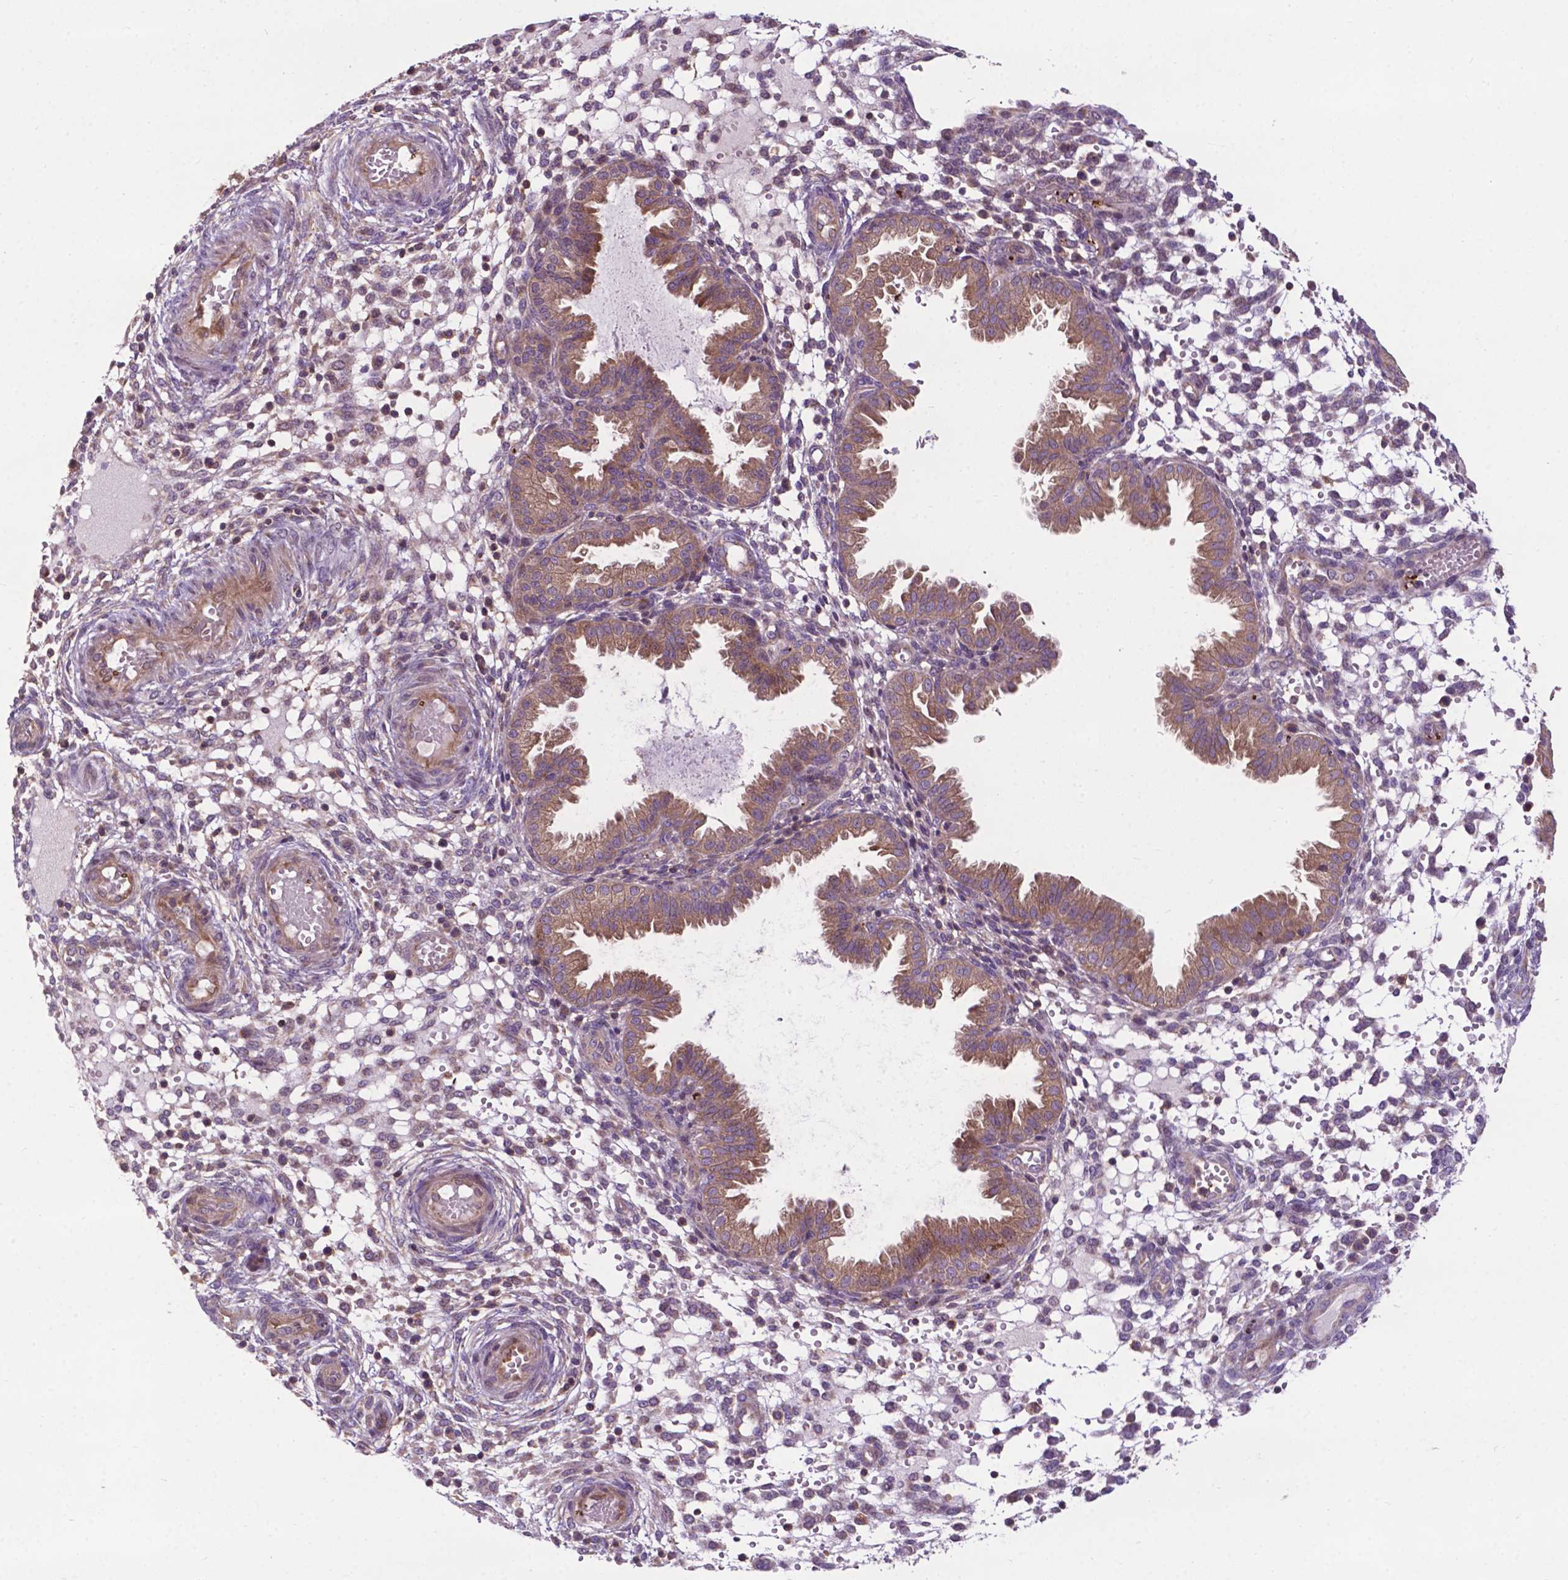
{"staining": {"intensity": "moderate", "quantity": "<25%", "location": "nuclear"}, "tissue": "endometrium", "cell_type": "Cells in endometrial stroma", "image_type": "normal", "snomed": [{"axis": "morphology", "description": "Normal tissue, NOS"}, {"axis": "topography", "description": "Endometrium"}], "caption": "Immunohistochemistry of normal human endometrium exhibits low levels of moderate nuclear expression in about <25% of cells in endometrial stroma. Nuclei are stained in blue.", "gene": "SPNS2", "patient": {"sex": "female", "age": 33}}